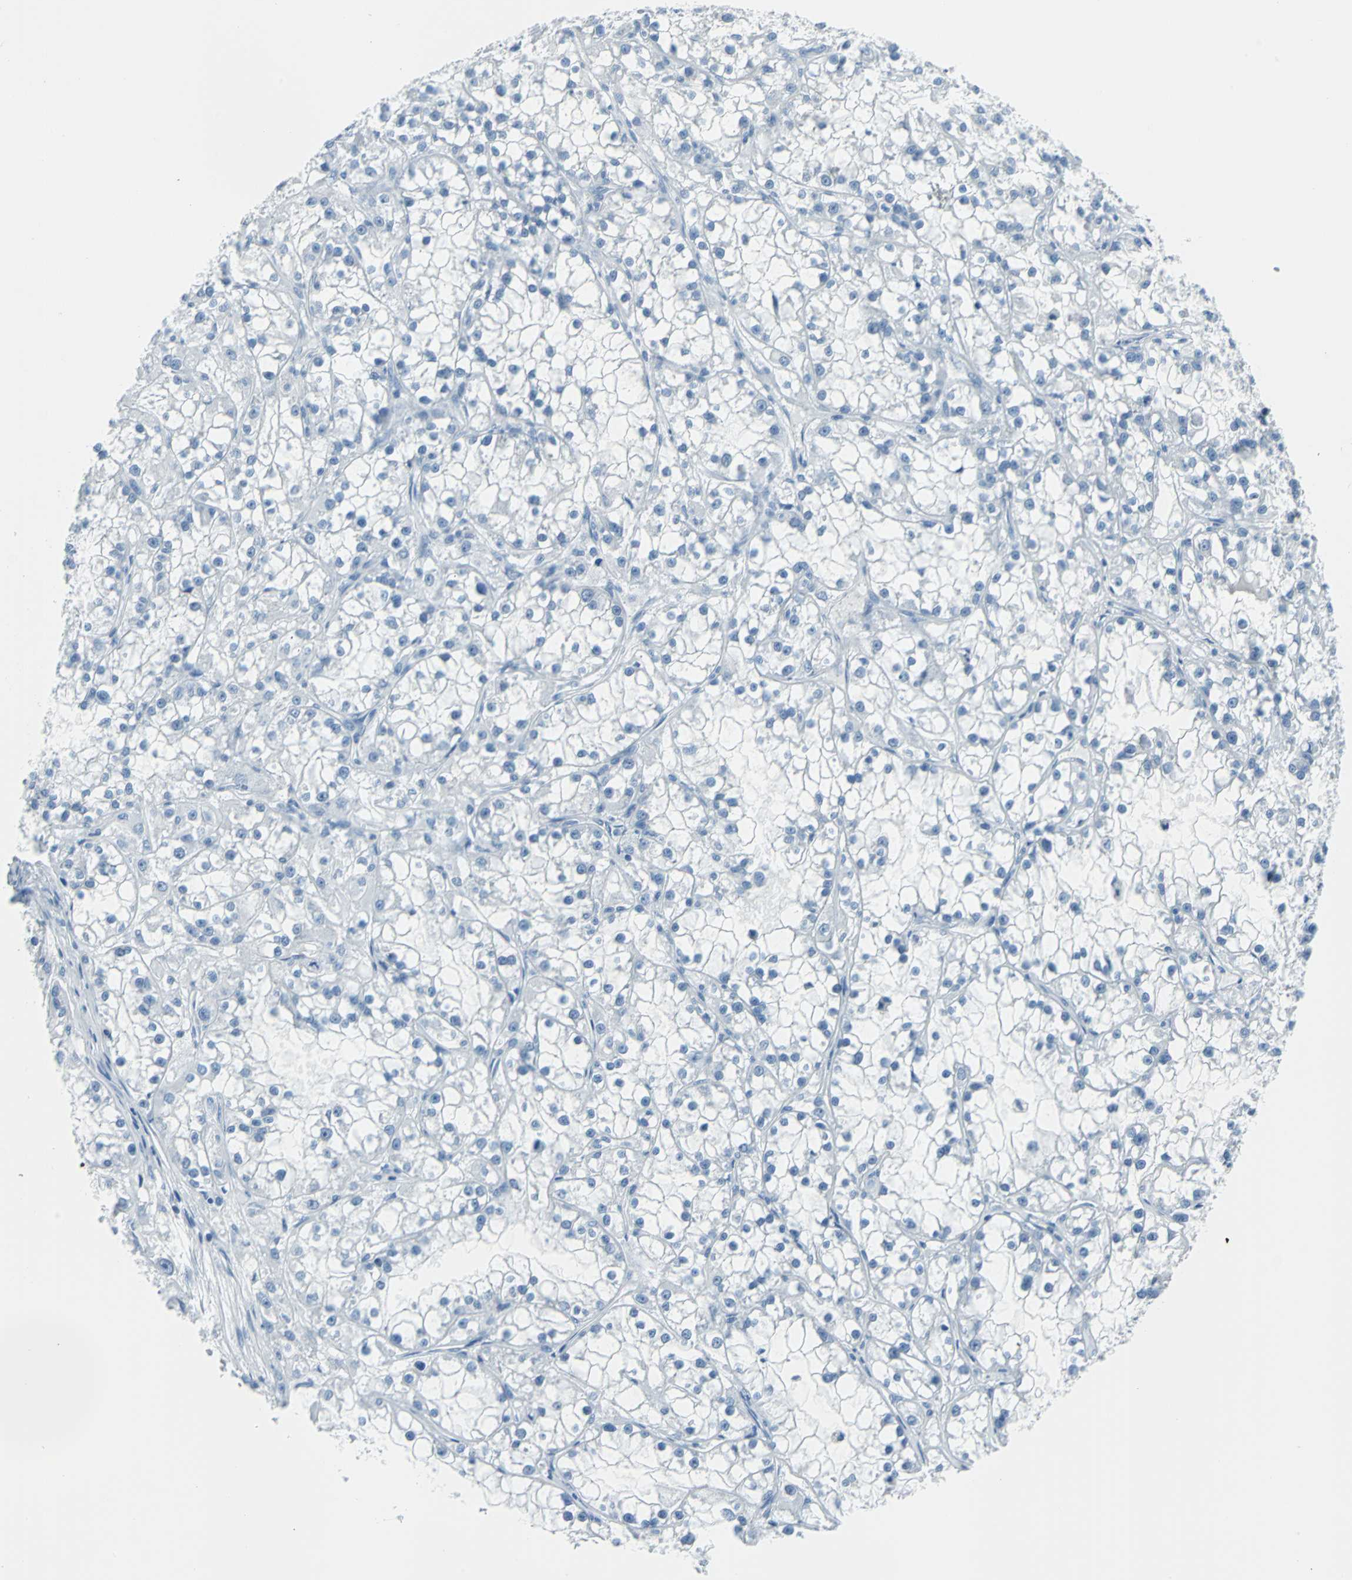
{"staining": {"intensity": "negative", "quantity": "none", "location": "none"}, "tissue": "renal cancer", "cell_type": "Tumor cells", "image_type": "cancer", "snomed": [{"axis": "morphology", "description": "Adenocarcinoma, NOS"}, {"axis": "topography", "description": "Kidney"}], "caption": "Adenocarcinoma (renal) was stained to show a protein in brown. There is no significant expression in tumor cells.", "gene": "DNAI2", "patient": {"sex": "female", "age": 52}}